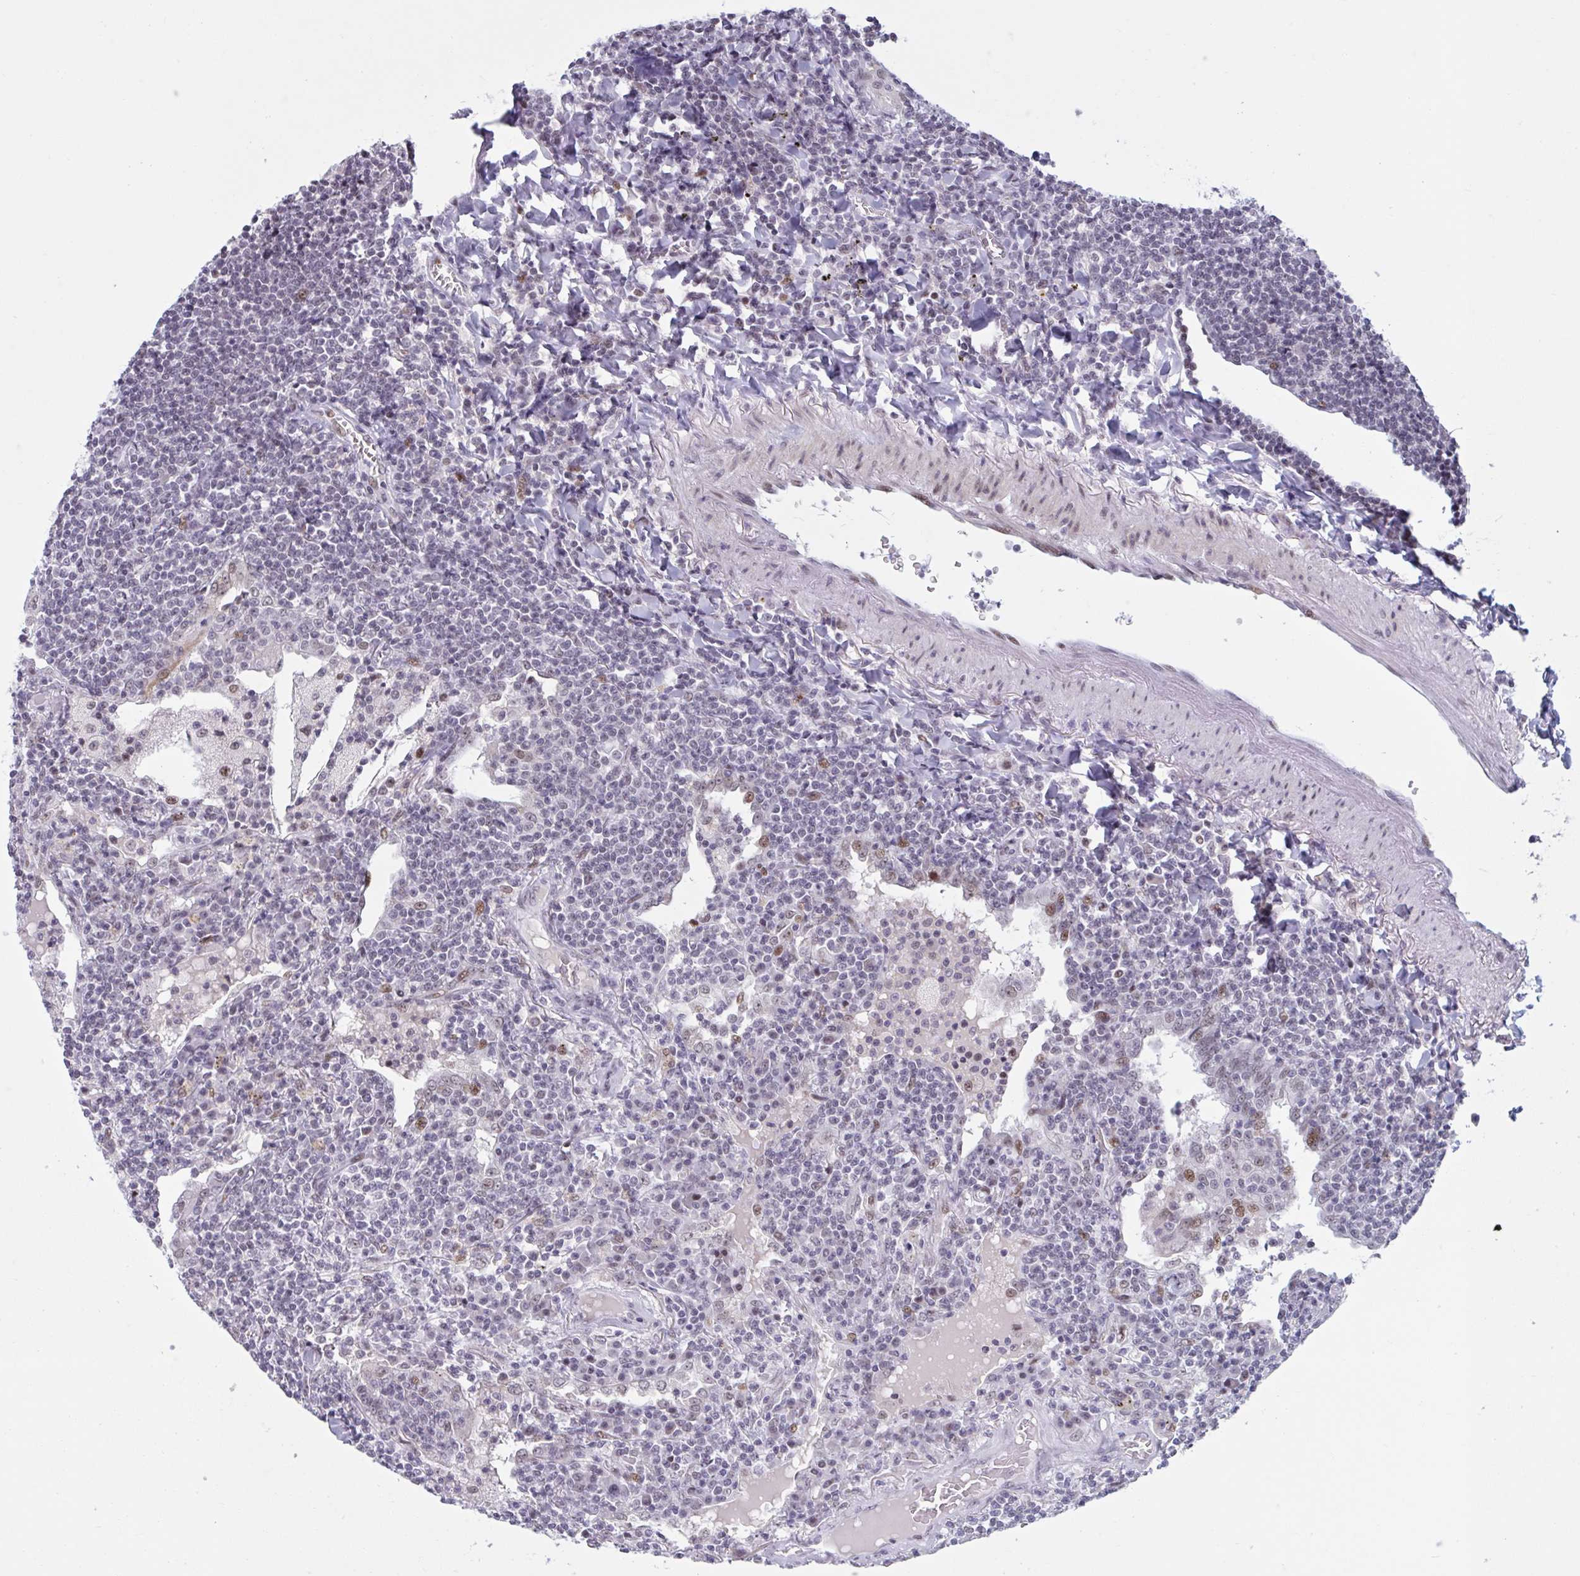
{"staining": {"intensity": "negative", "quantity": "none", "location": "none"}, "tissue": "lymphoma", "cell_type": "Tumor cells", "image_type": "cancer", "snomed": [{"axis": "morphology", "description": "Malignant lymphoma, non-Hodgkin's type, Low grade"}, {"axis": "topography", "description": "Lung"}], "caption": "High magnification brightfield microscopy of malignant lymphoma, non-Hodgkin's type (low-grade) stained with DAB (3,3'-diaminobenzidine) (brown) and counterstained with hematoxylin (blue): tumor cells show no significant expression. The staining was performed using DAB to visualize the protein expression in brown, while the nuclei were stained in blue with hematoxylin (Magnification: 20x).", "gene": "HSD17B6", "patient": {"sex": "female", "age": 71}}